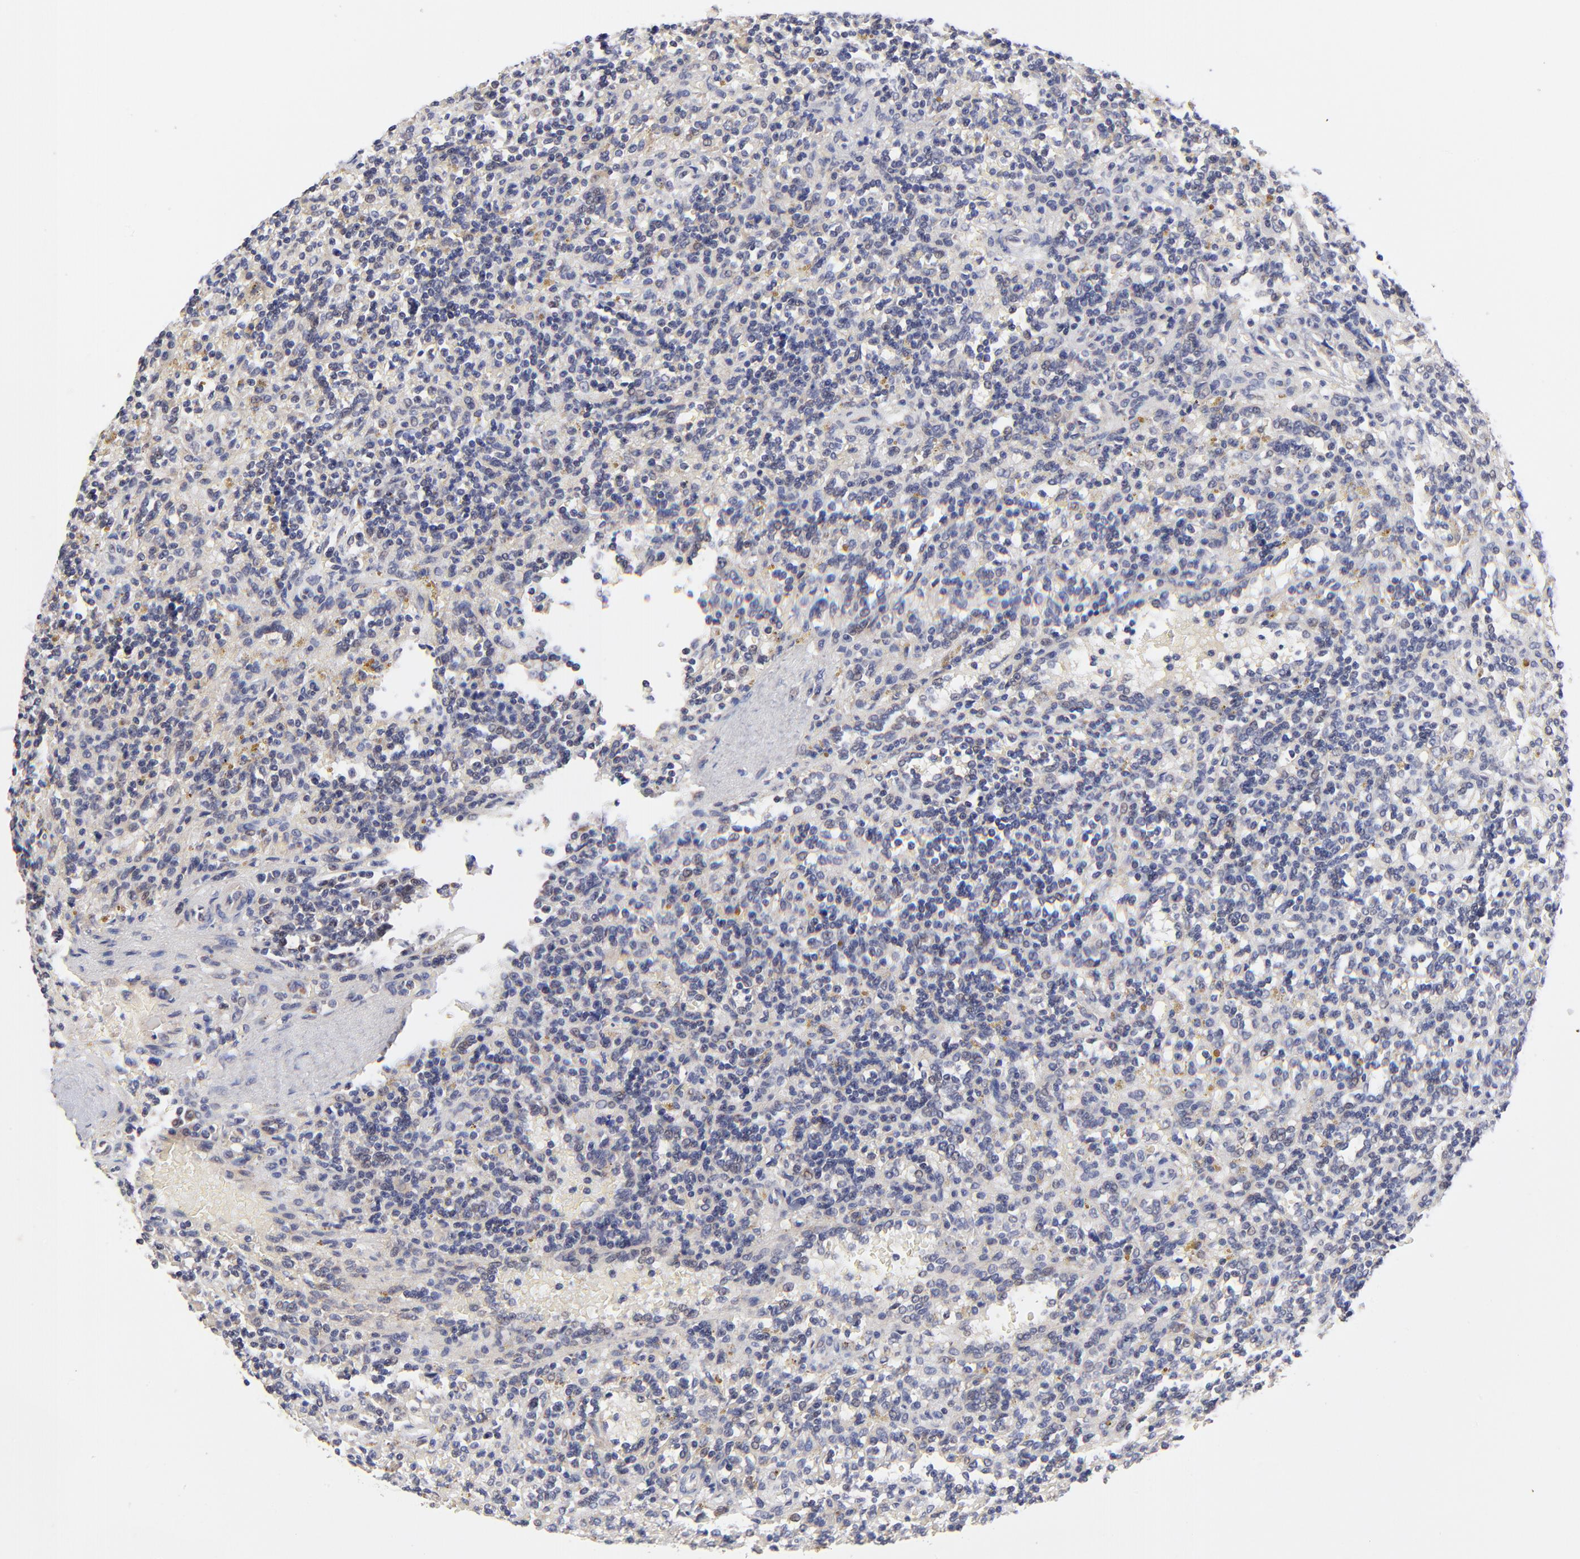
{"staining": {"intensity": "negative", "quantity": "none", "location": "none"}, "tissue": "lymphoma", "cell_type": "Tumor cells", "image_type": "cancer", "snomed": [{"axis": "morphology", "description": "Malignant lymphoma, non-Hodgkin's type, Low grade"}, {"axis": "topography", "description": "Spleen"}], "caption": "Immunohistochemistry histopathology image of neoplastic tissue: human low-grade malignant lymphoma, non-Hodgkin's type stained with DAB shows no significant protein positivity in tumor cells. (DAB IHC visualized using brightfield microscopy, high magnification).", "gene": "FBXL12", "patient": {"sex": "male", "age": 67}}